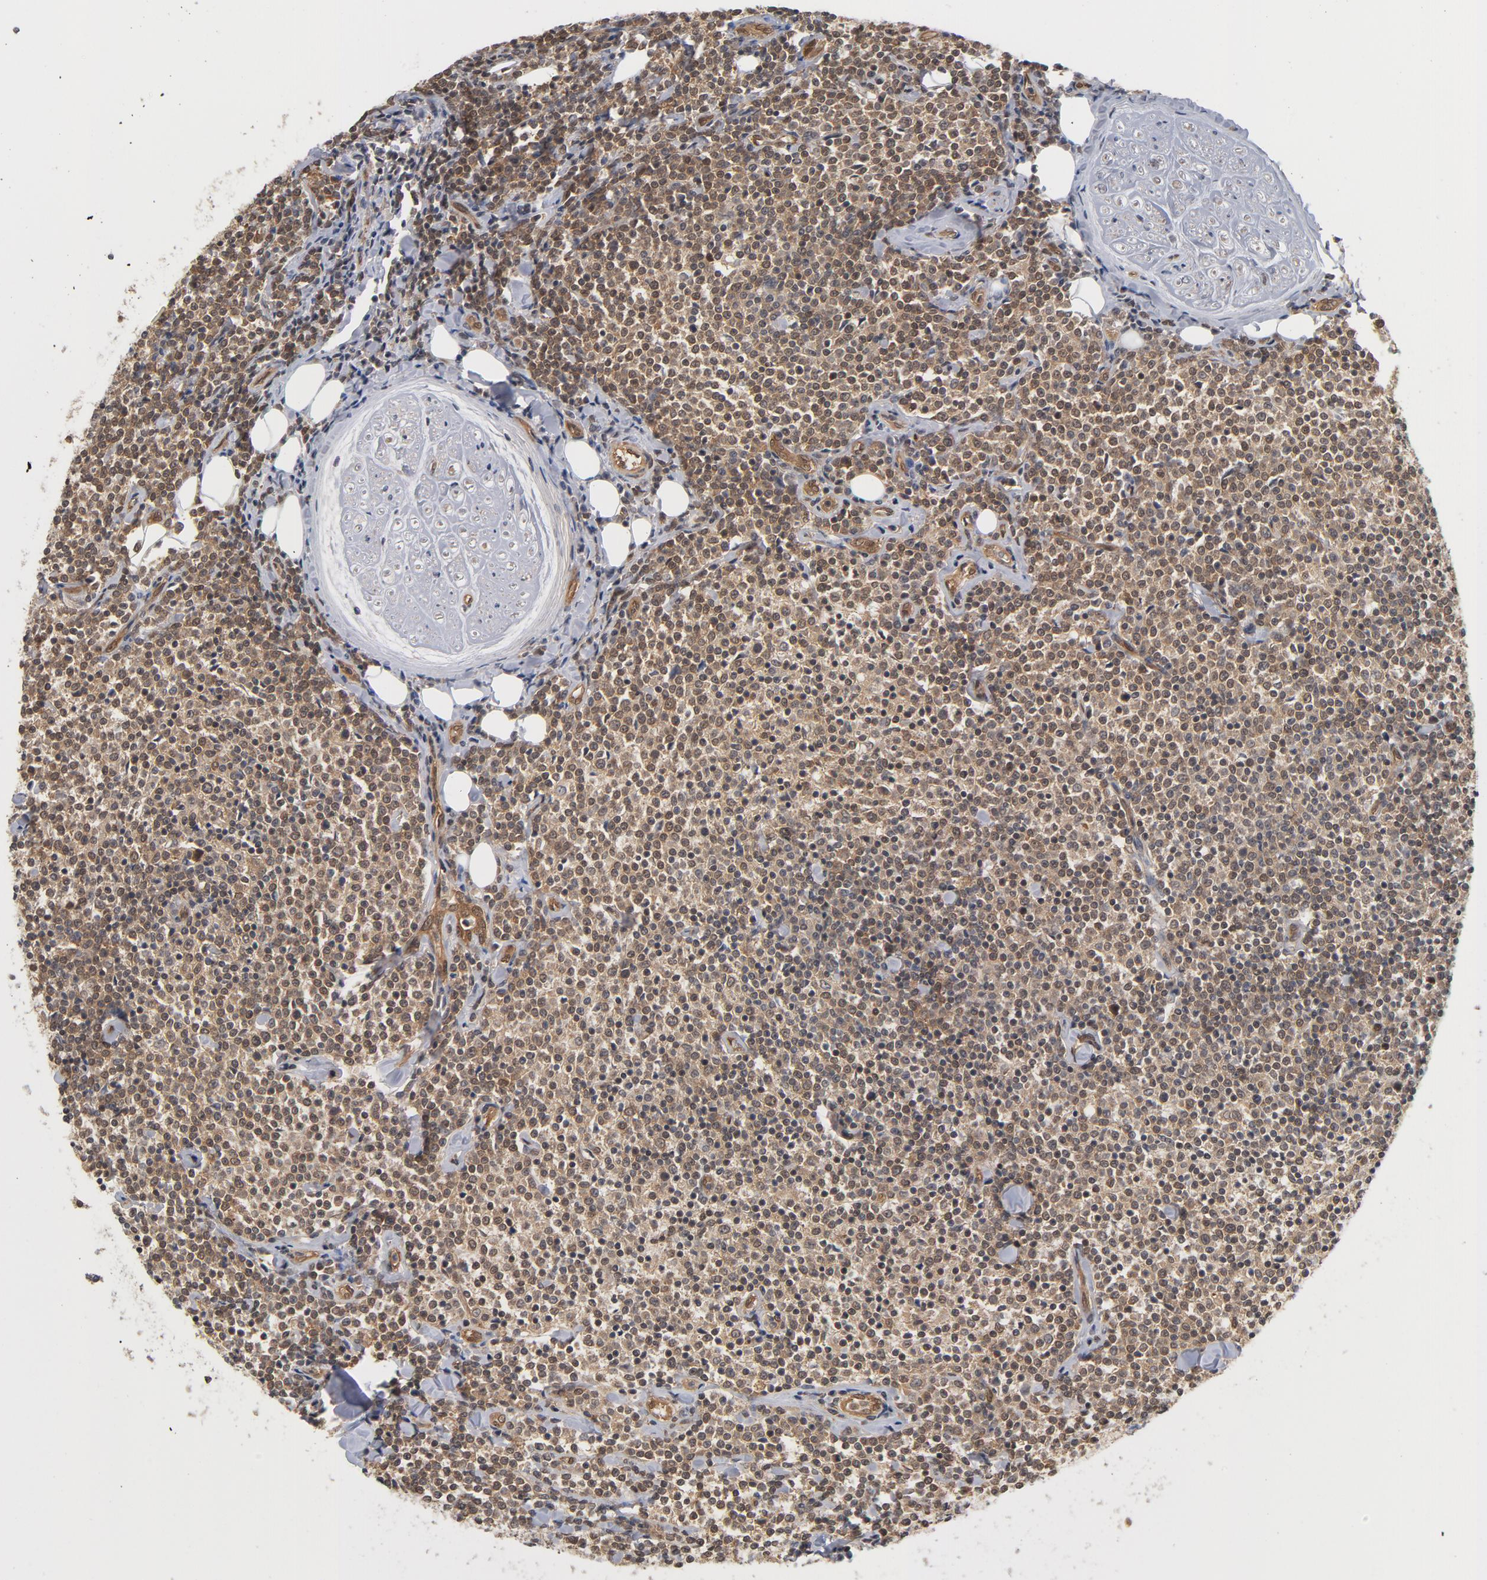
{"staining": {"intensity": "moderate", "quantity": "25%-75%", "location": "cytoplasmic/membranous,nuclear"}, "tissue": "lymphoma", "cell_type": "Tumor cells", "image_type": "cancer", "snomed": [{"axis": "morphology", "description": "Malignant lymphoma, non-Hodgkin's type, Low grade"}, {"axis": "topography", "description": "Soft tissue"}], "caption": "About 25%-75% of tumor cells in human low-grade malignant lymphoma, non-Hodgkin's type exhibit moderate cytoplasmic/membranous and nuclear protein expression as visualized by brown immunohistochemical staining.", "gene": "CDC37", "patient": {"sex": "male", "age": 92}}